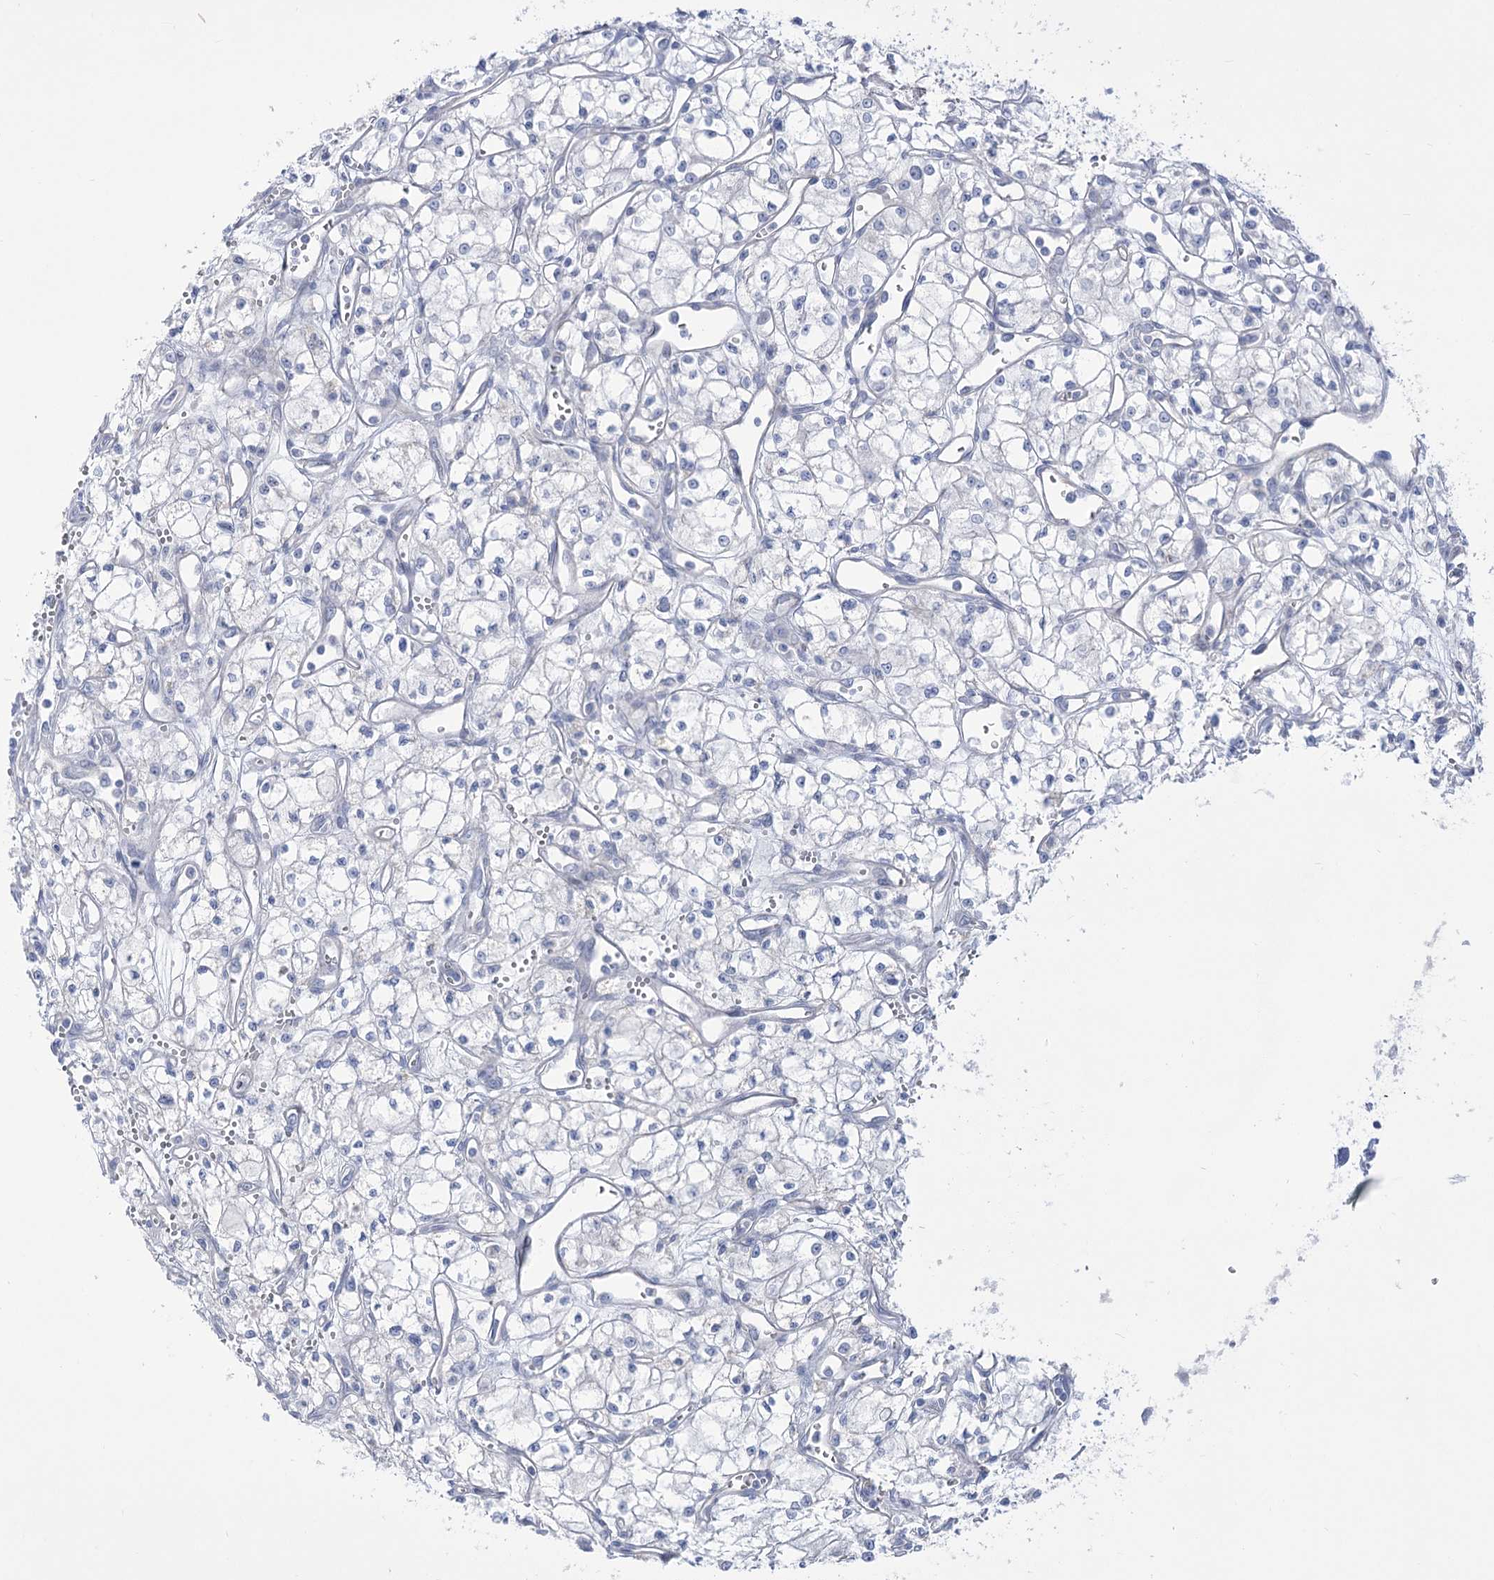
{"staining": {"intensity": "negative", "quantity": "none", "location": "none"}, "tissue": "renal cancer", "cell_type": "Tumor cells", "image_type": "cancer", "snomed": [{"axis": "morphology", "description": "Adenocarcinoma, NOS"}, {"axis": "topography", "description": "Kidney"}], "caption": "Human renal adenocarcinoma stained for a protein using immunohistochemistry reveals no staining in tumor cells.", "gene": "HELT", "patient": {"sex": "male", "age": 59}}